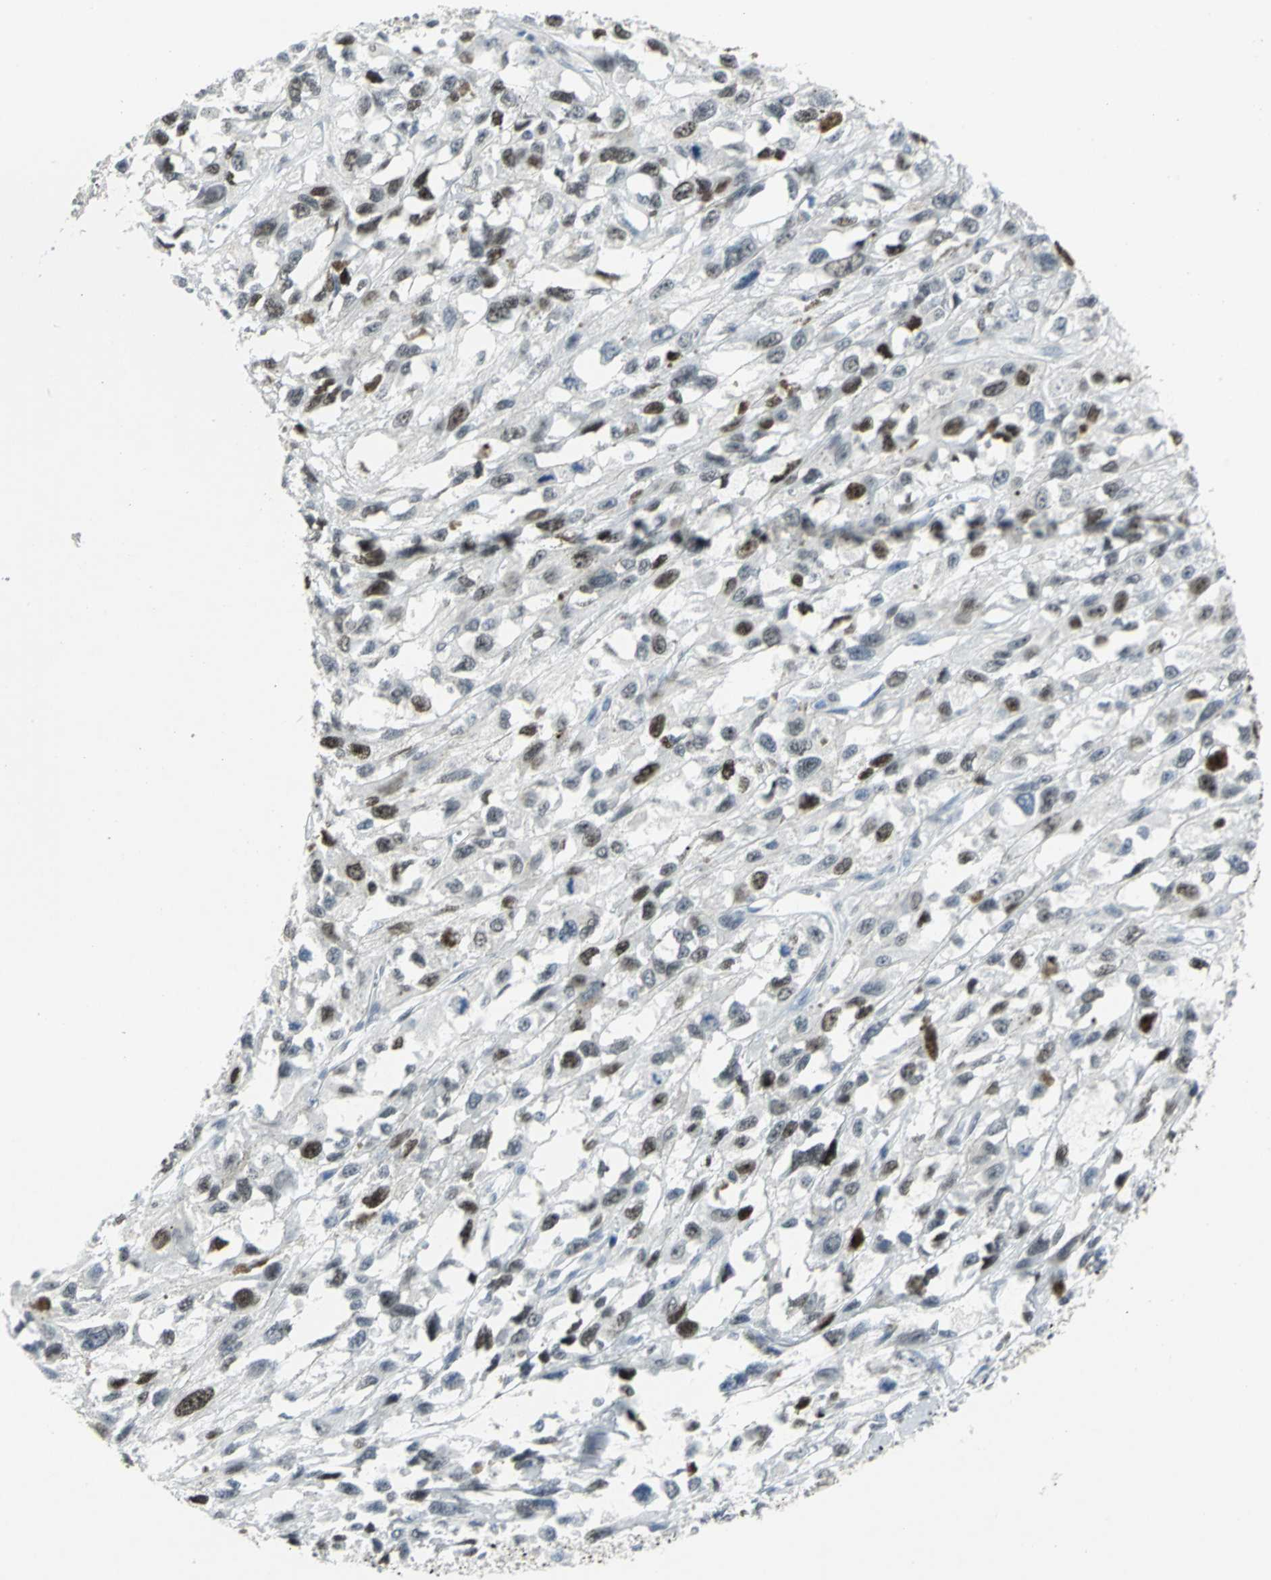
{"staining": {"intensity": "strong", "quantity": "25%-75%", "location": "nuclear"}, "tissue": "melanoma", "cell_type": "Tumor cells", "image_type": "cancer", "snomed": [{"axis": "morphology", "description": "Malignant melanoma, Metastatic site"}, {"axis": "topography", "description": "Lymph node"}], "caption": "DAB immunohistochemical staining of melanoma reveals strong nuclear protein expression in approximately 25%-75% of tumor cells.", "gene": "RPA1", "patient": {"sex": "male", "age": 59}}